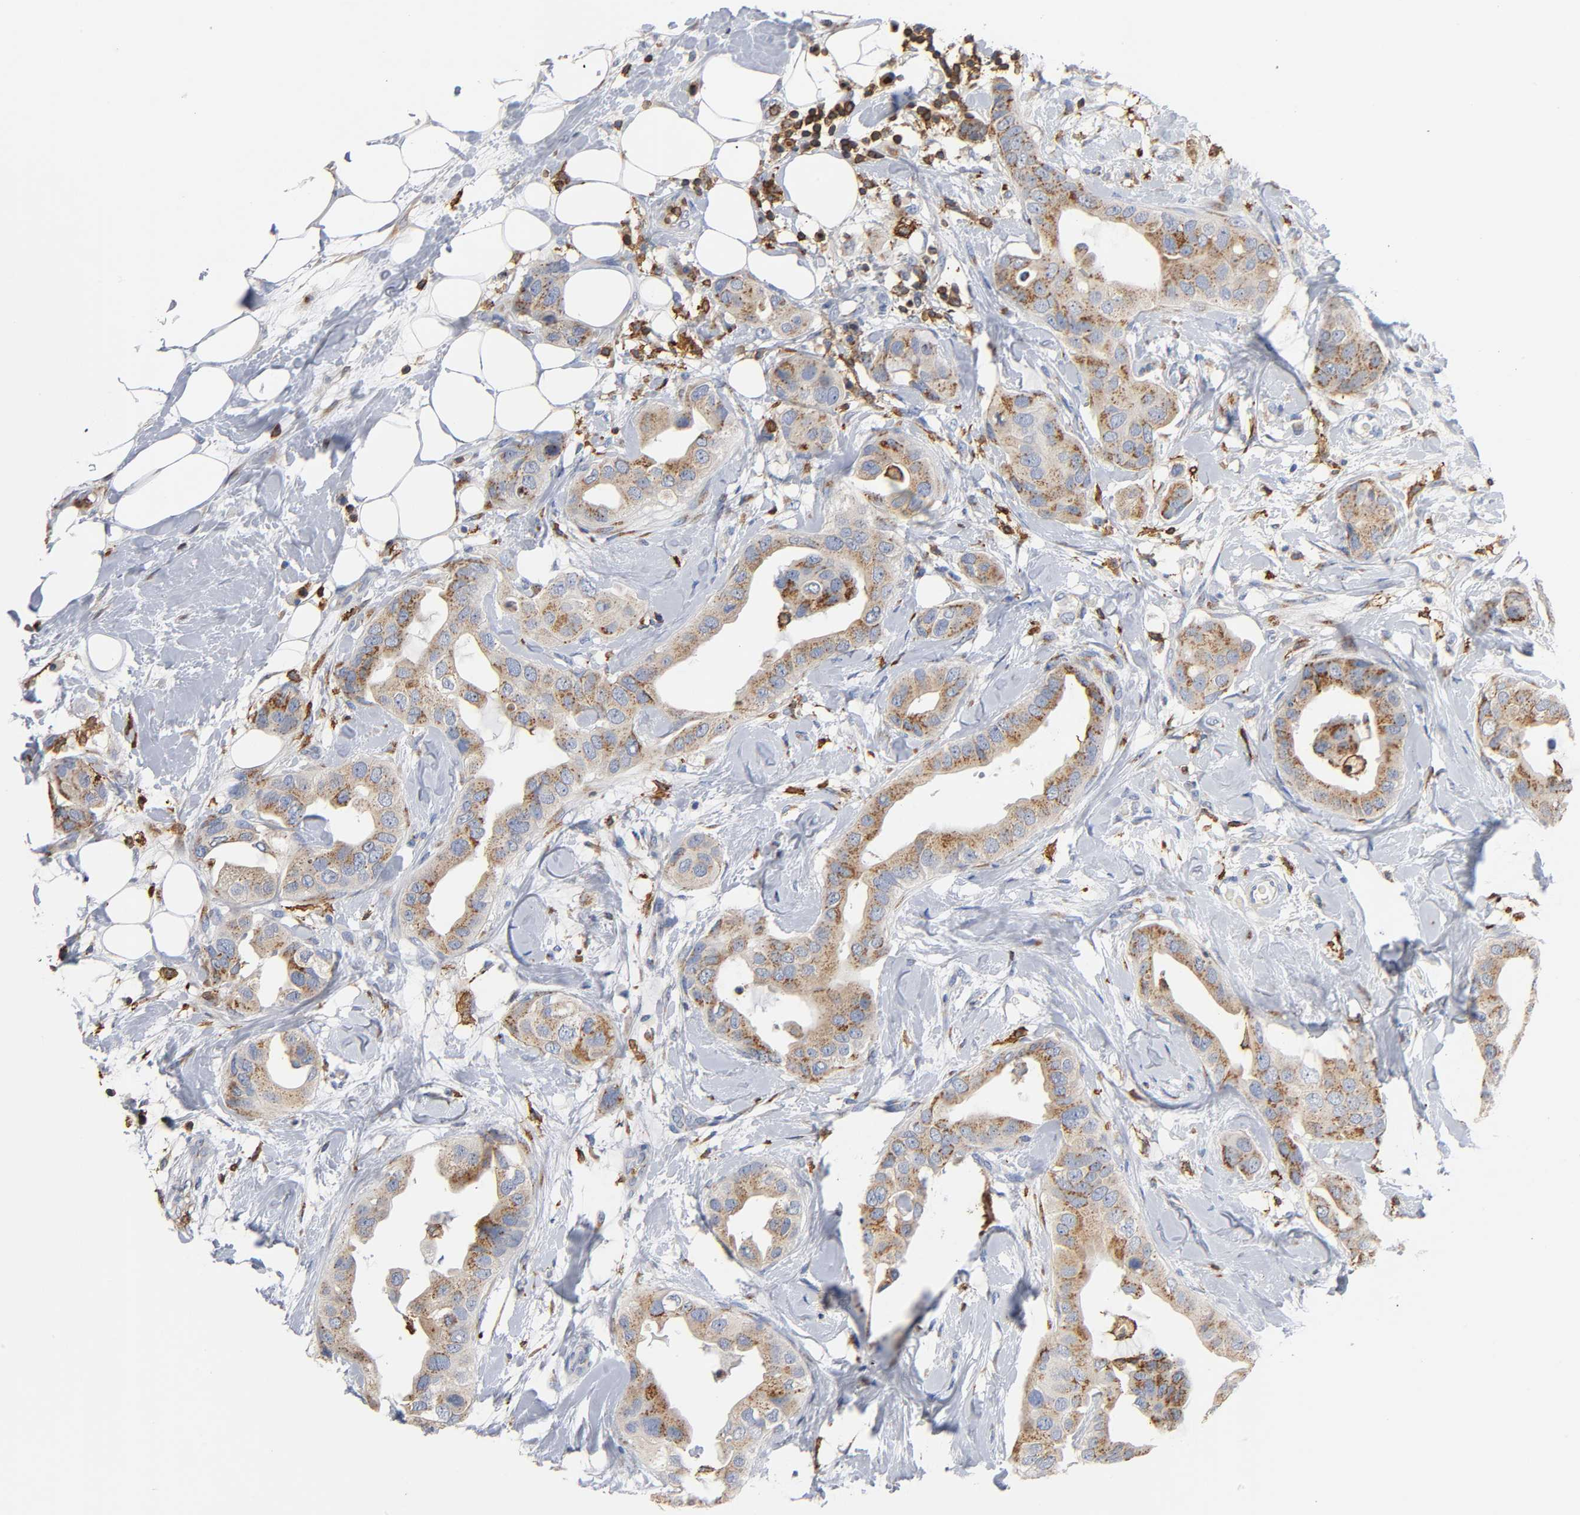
{"staining": {"intensity": "moderate", "quantity": ">75%", "location": "cytoplasmic/membranous"}, "tissue": "breast cancer", "cell_type": "Tumor cells", "image_type": "cancer", "snomed": [{"axis": "morphology", "description": "Duct carcinoma"}, {"axis": "topography", "description": "Breast"}], "caption": "Breast cancer tissue shows moderate cytoplasmic/membranous positivity in about >75% of tumor cells", "gene": "CAPN10", "patient": {"sex": "female", "age": 40}}